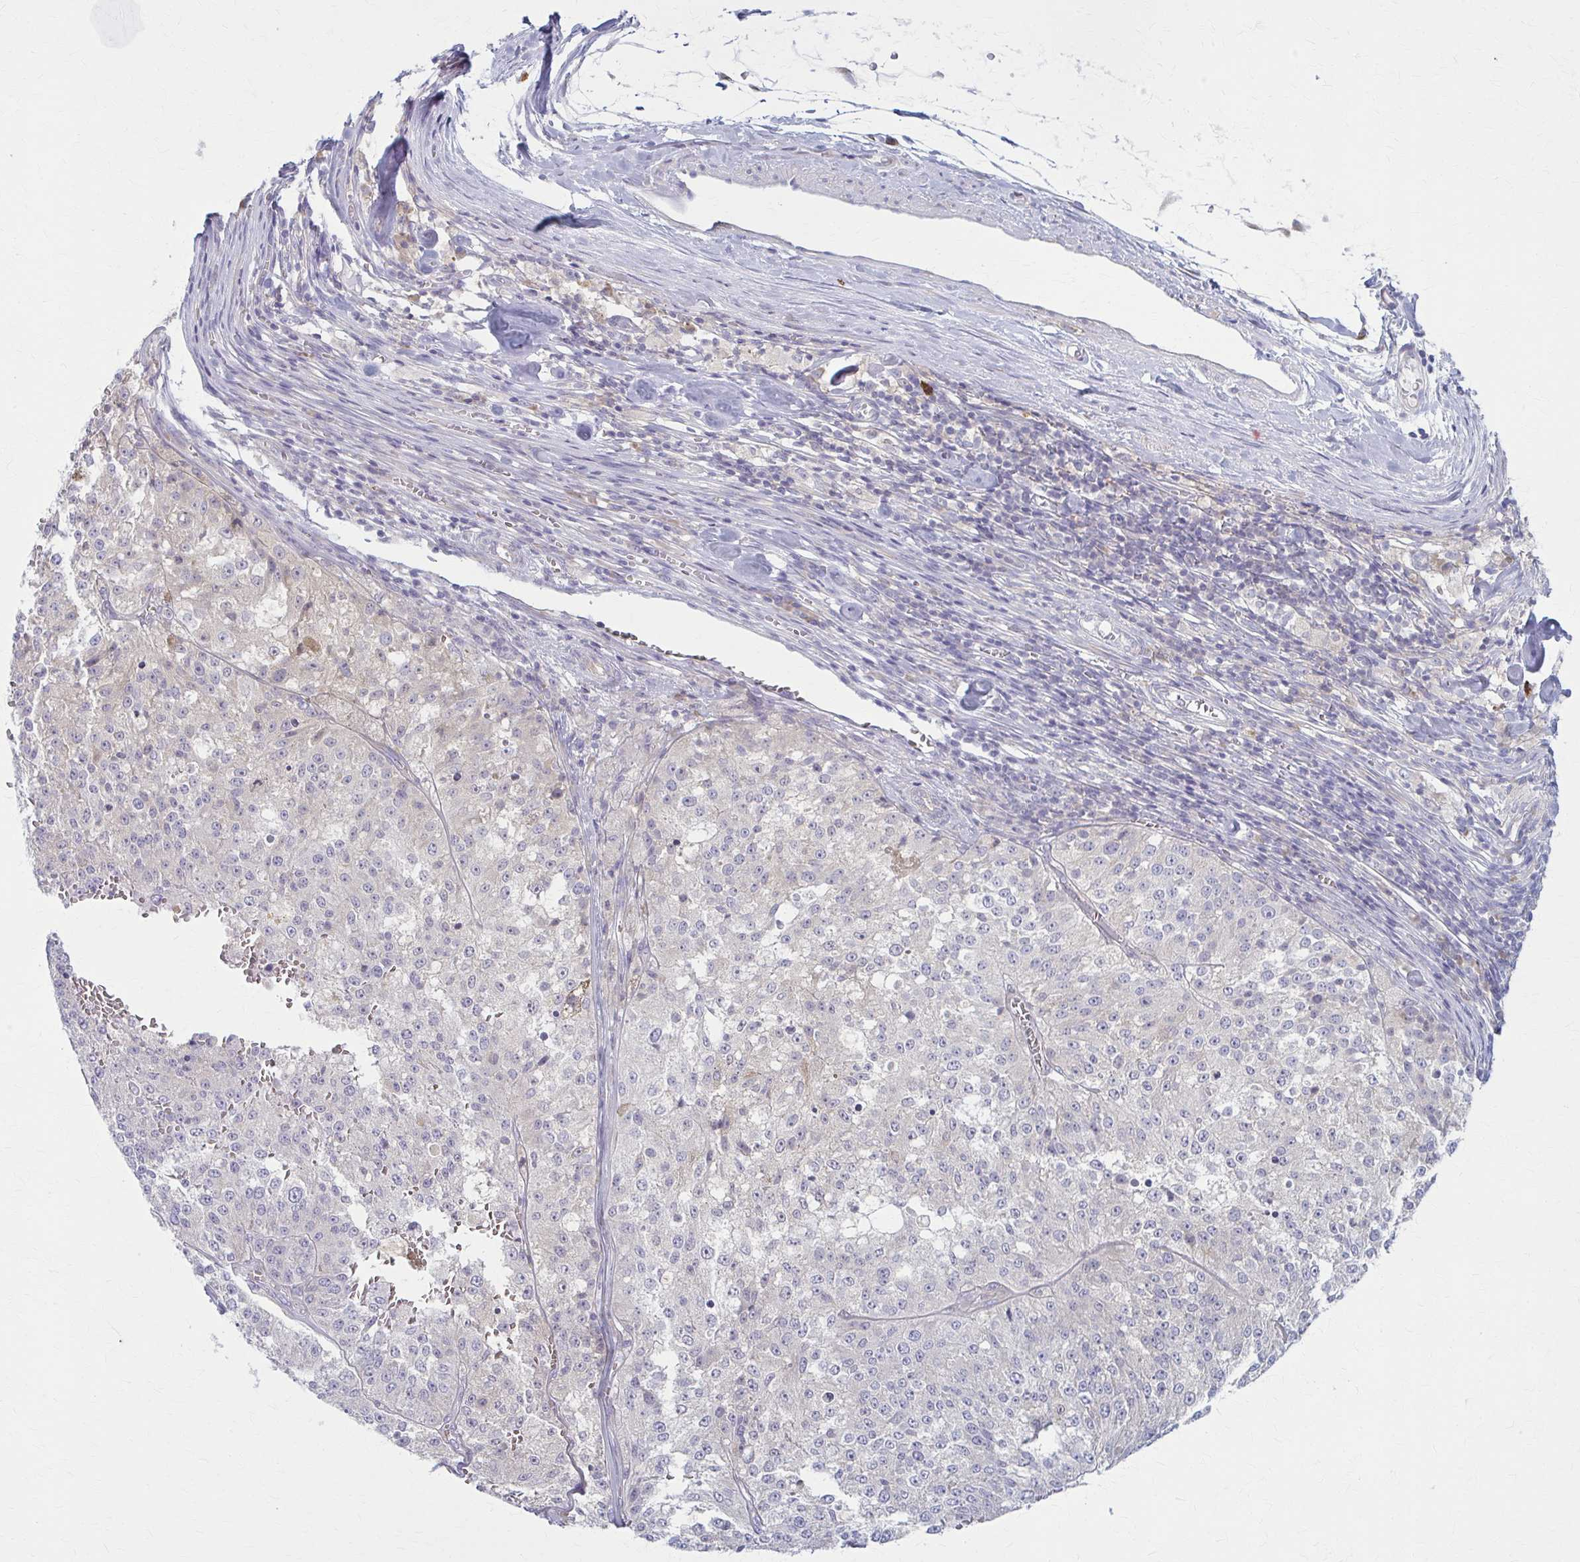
{"staining": {"intensity": "negative", "quantity": "none", "location": "none"}, "tissue": "melanoma", "cell_type": "Tumor cells", "image_type": "cancer", "snomed": [{"axis": "morphology", "description": "Malignant melanoma, Metastatic site"}, {"axis": "topography", "description": "Lymph node"}], "caption": "Melanoma was stained to show a protein in brown. There is no significant staining in tumor cells. Brightfield microscopy of IHC stained with DAB (brown) and hematoxylin (blue), captured at high magnification.", "gene": "PRKRA", "patient": {"sex": "female", "age": 64}}